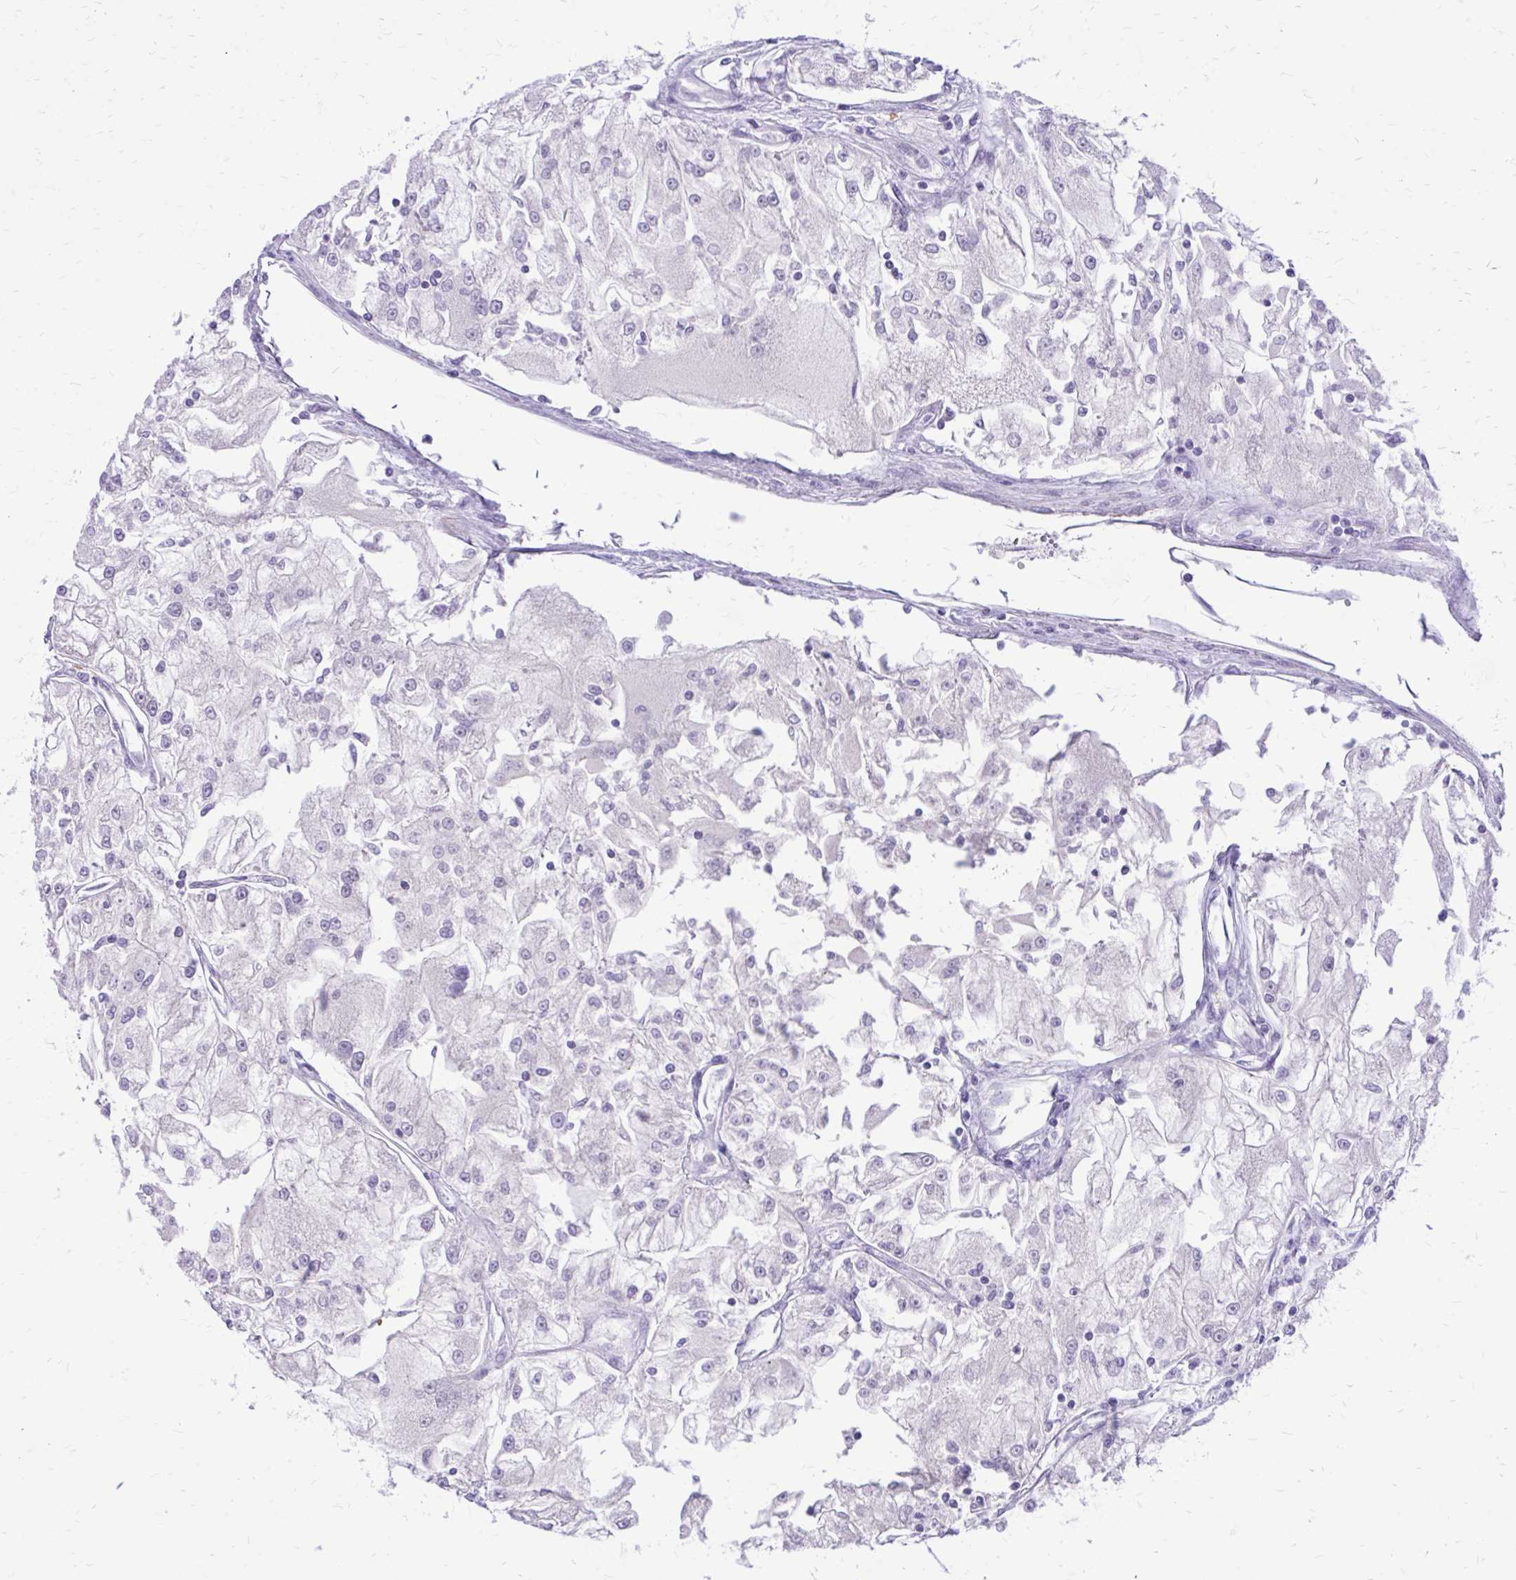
{"staining": {"intensity": "negative", "quantity": "none", "location": "none"}, "tissue": "renal cancer", "cell_type": "Tumor cells", "image_type": "cancer", "snomed": [{"axis": "morphology", "description": "Adenocarcinoma, NOS"}, {"axis": "topography", "description": "Kidney"}], "caption": "High power microscopy micrograph of an IHC photomicrograph of renal cancer, revealing no significant expression in tumor cells.", "gene": "ZBTB25", "patient": {"sex": "female", "age": 72}}